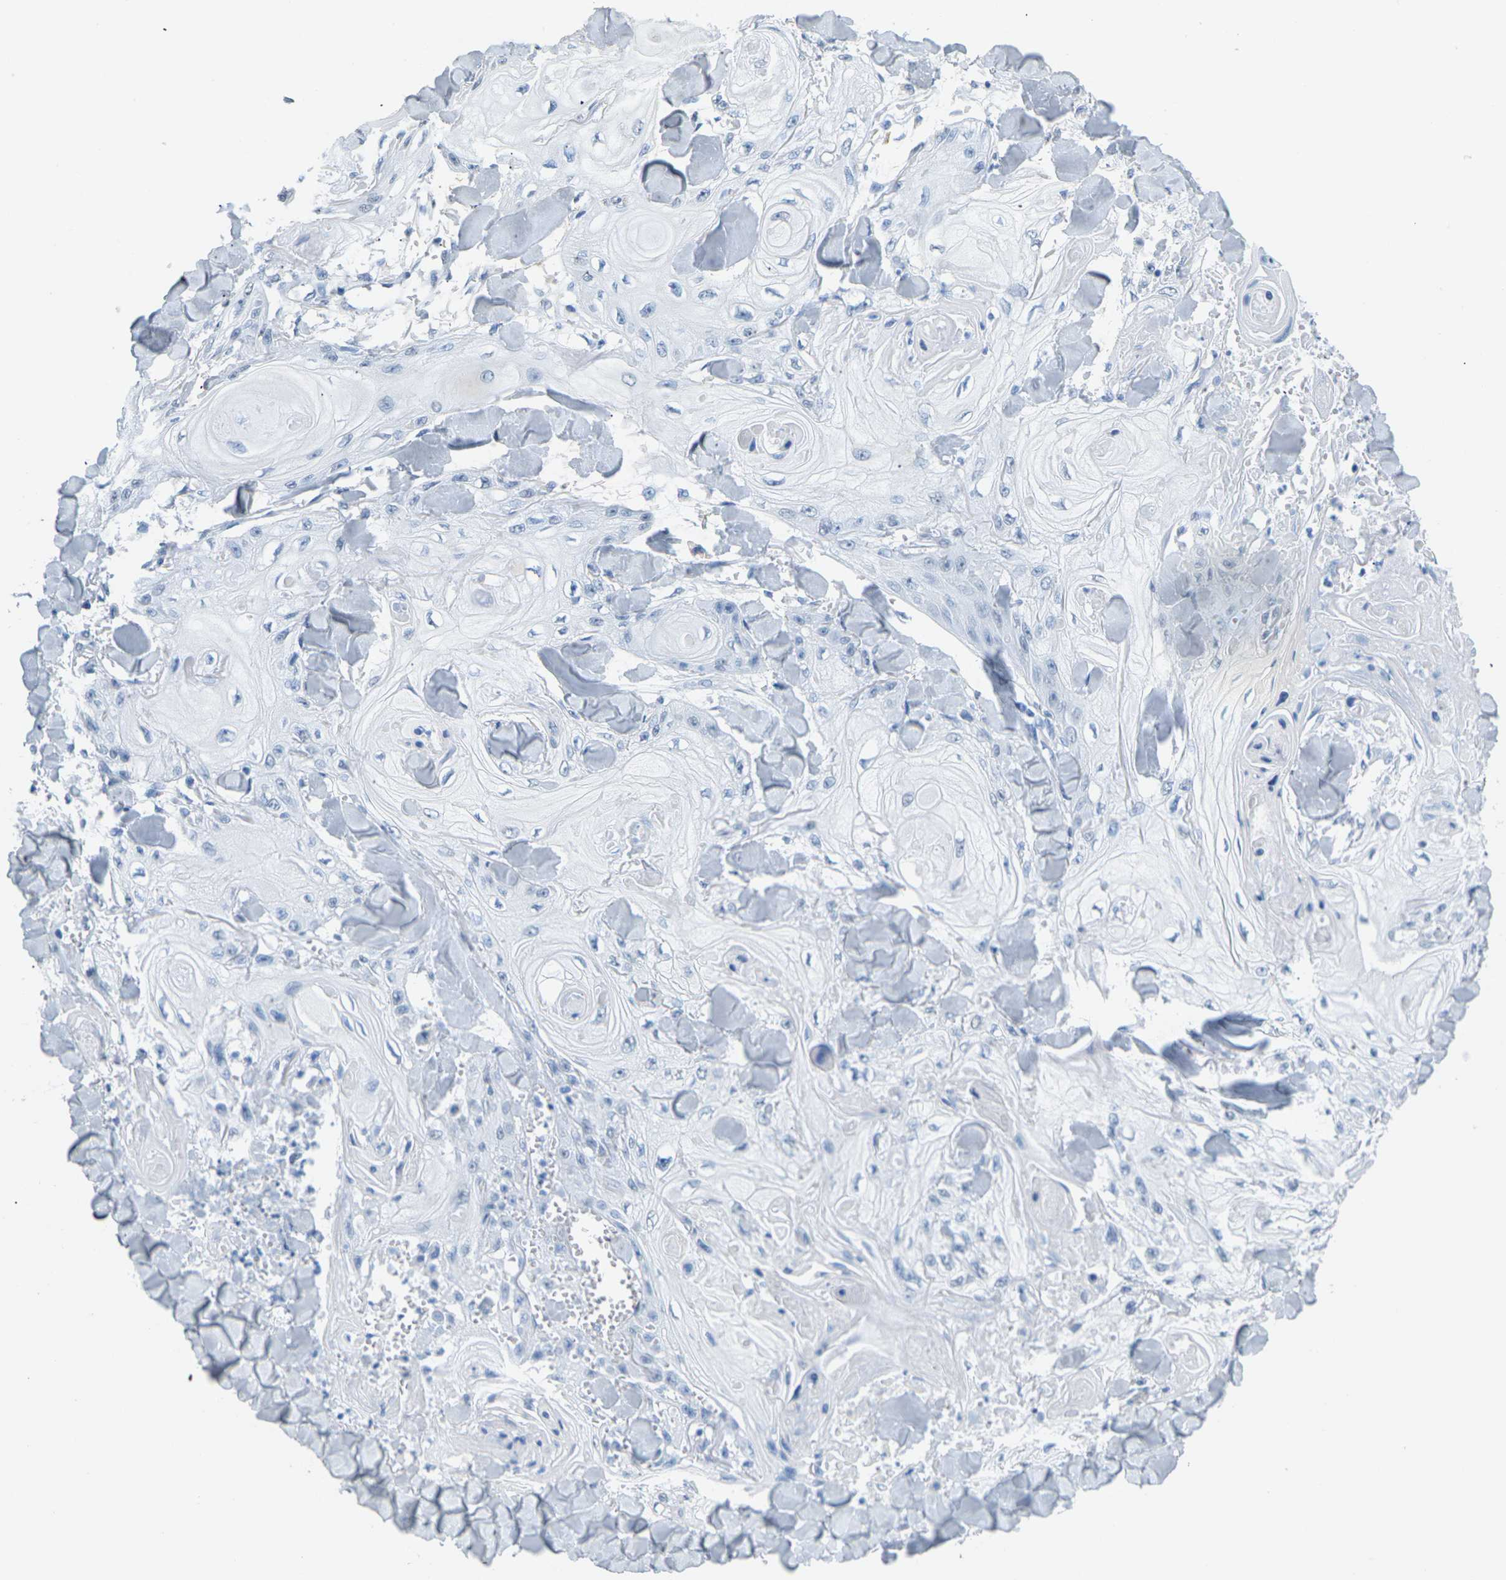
{"staining": {"intensity": "negative", "quantity": "none", "location": "none"}, "tissue": "skin cancer", "cell_type": "Tumor cells", "image_type": "cancer", "snomed": [{"axis": "morphology", "description": "Squamous cell carcinoma, NOS"}, {"axis": "topography", "description": "Skin"}], "caption": "Squamous cell carcinoma (skin) was stained to show a protein in brown. There is no significant positivity in tumor cells.", "gene": "CTAG1A", "patient": {"sex": "male", "age": 74}}